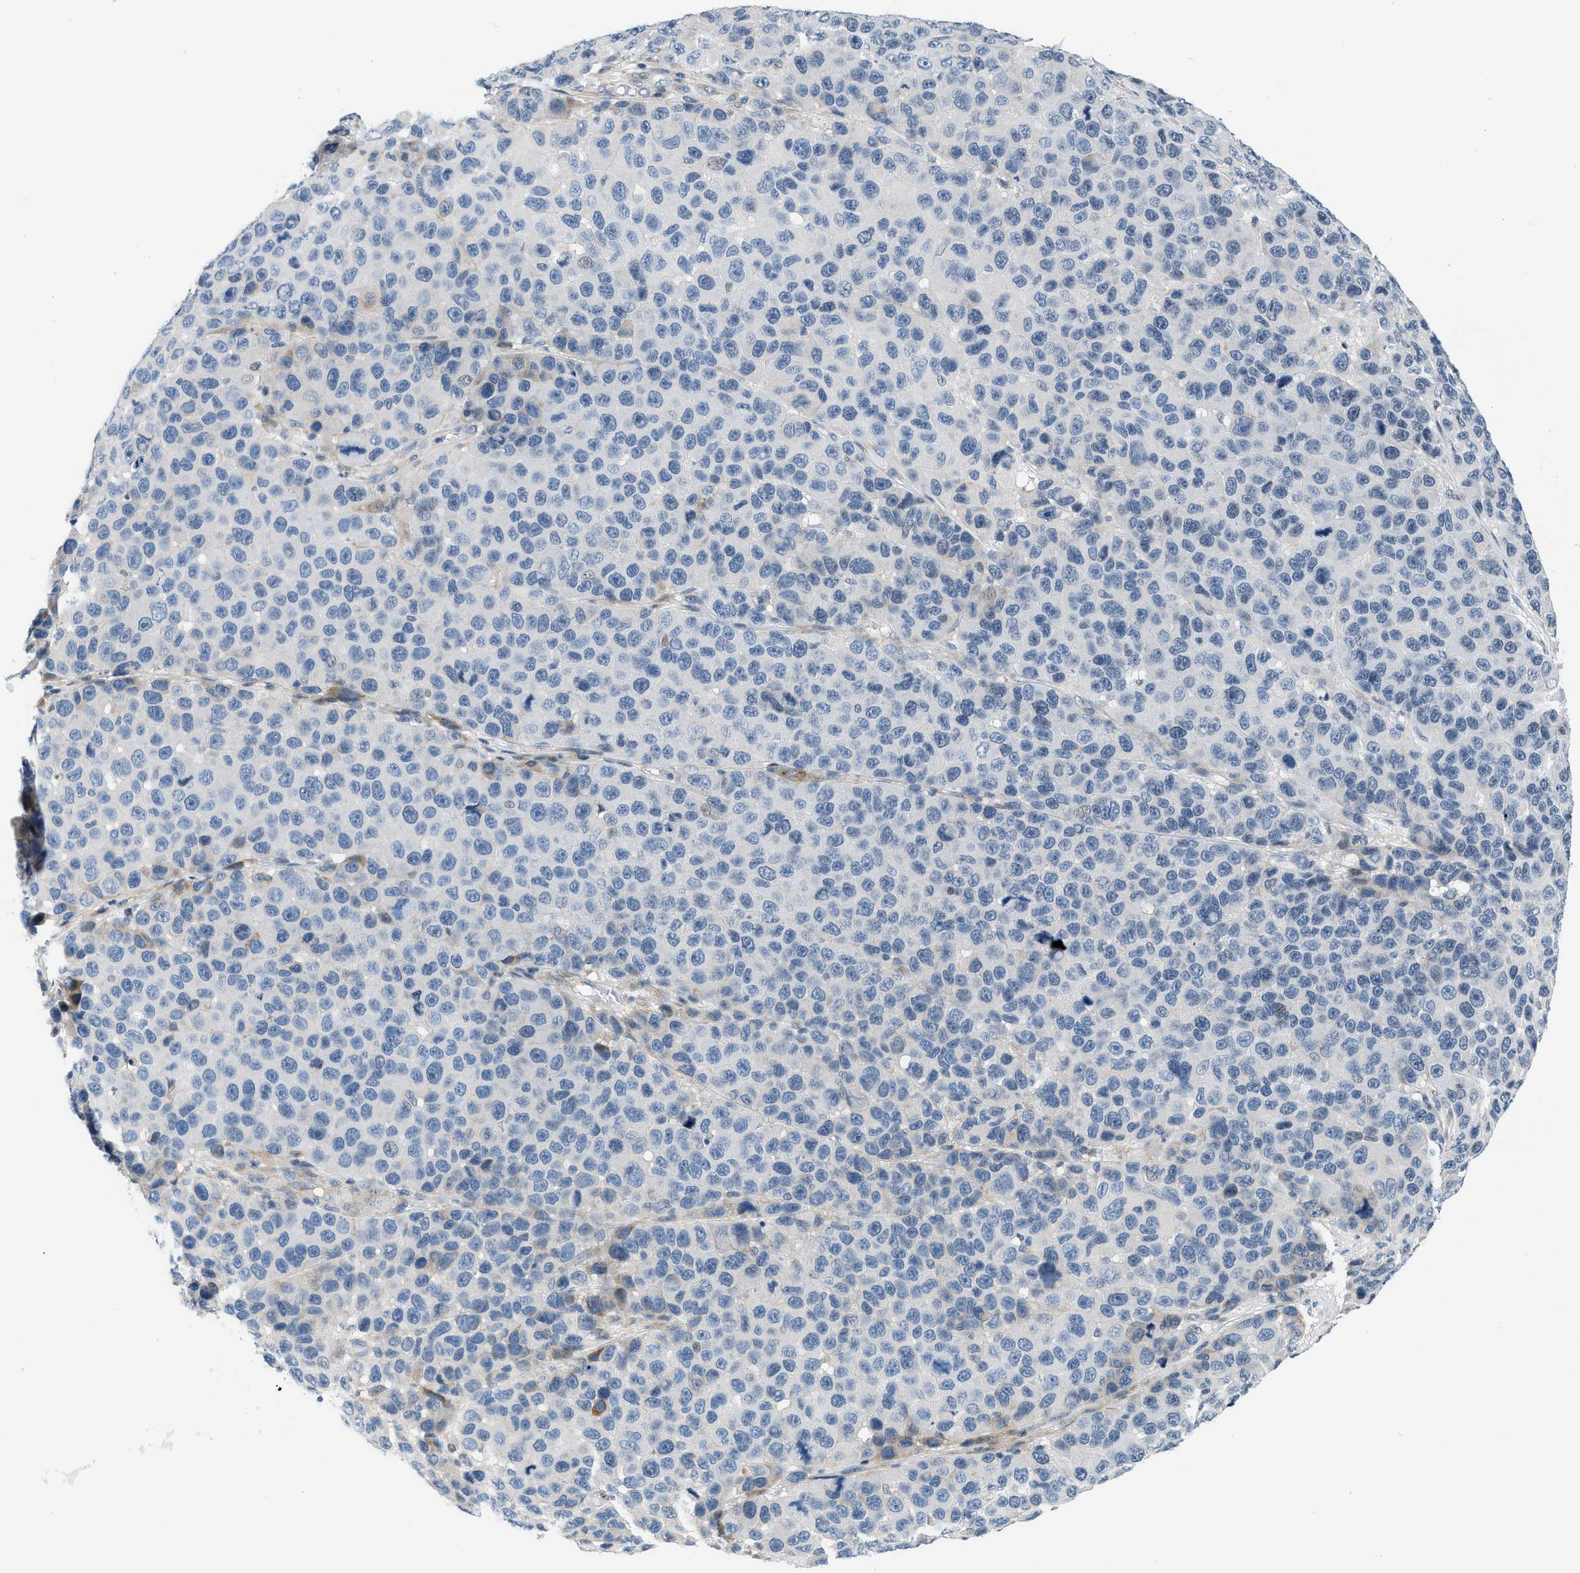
{"staining": {"intensity": "weak", "quantity": "<25%", "location": "nuclear"}, "tissue": "melanoma", "cell_type": "Tumor cells", "image_type": "cancer", "snomed": [{"axis": "morphology", "description": "Malignant melanoma, NOS"}, {"axis": "topography", "description": "Skin"}], "caption": "This is a image of immunohistochemistry (IHC) staining of melanoma, which shows no expression in tumor cells.", "gene": "FDCSP", "patient": {"sex": "male", "age": 53}}